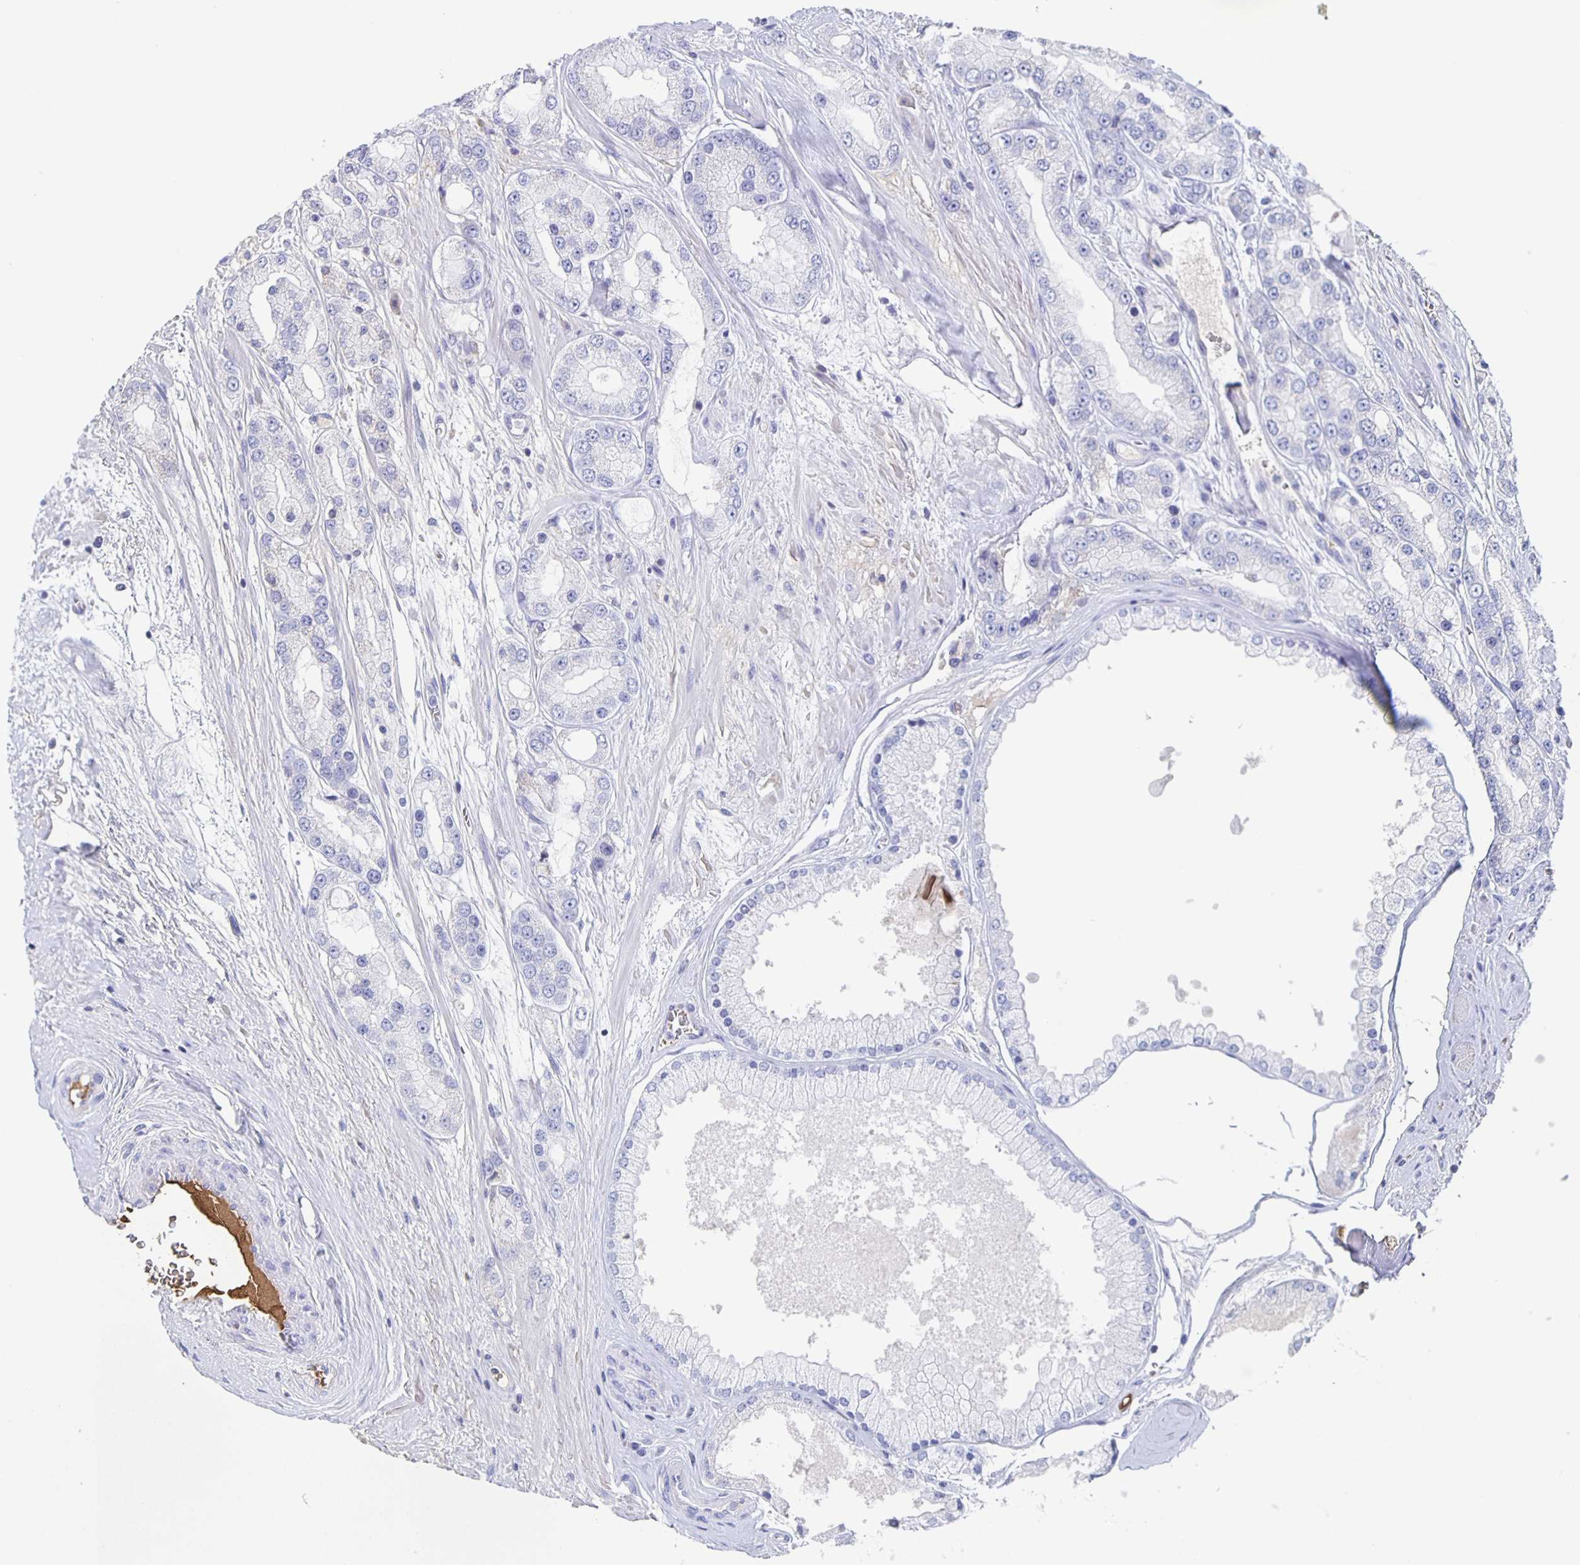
{"staining": {"intensity": "negative", "quantity": "none", "location": "none"}, "tissue": "prostate cancer", "cell_type": "Tumor cells", "image_type": "cancer", "snomed": [{"axis": "morphology", "description": "Adenocarcinoma, High grade"}, {"axis": "topography", "description": "Prostate"}], "caption": "Tumor cells are negative for protein expression in human prostate cancer (adenocarcinoma (high-grade)).", "gene": "FGA", "patient": {"sex": "male", "age": 67}}